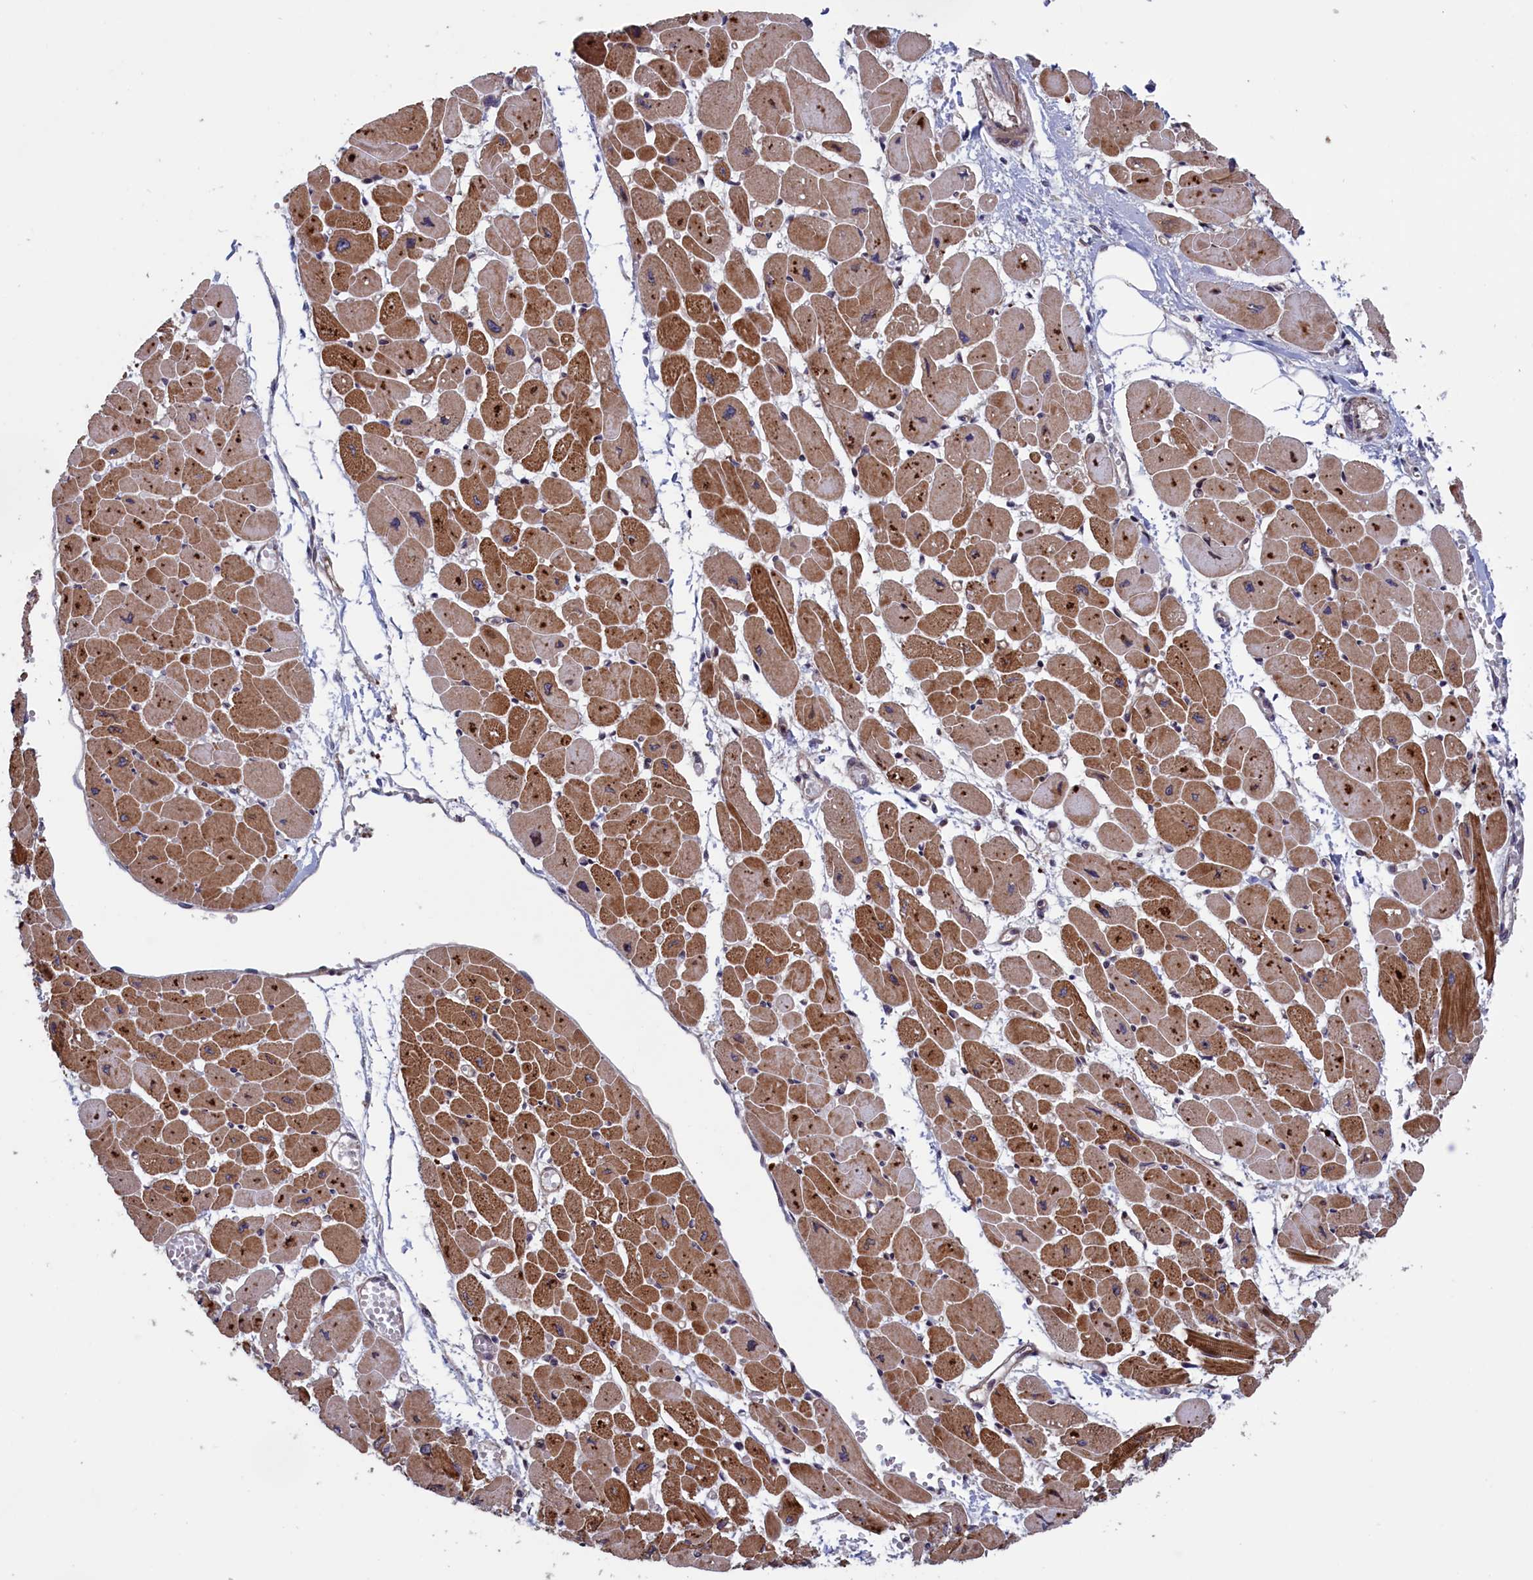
{"staining": {"intensity": "strong", "quantity": ">75%", "location": "cytoplasmic/membranous"}, "tissue": "heart muscle", "cell_type": "Cardiomyocytes", "image_type": "normal", "snomed": [{"axis": "morphology", "description": "Normal tissue, NOS"}, {"axis": "topography", "description": "Heart"}], "caption": "Heart muscle stained with IHC shows strong cytoplasmic/membranous positivity in approximately >75% of cardiomyocytes. The protein of interest is stained brown, and the nuclei are stained in blue (DAB (3,3'-diaminobenzidine) IHC with brightfield microscopy, high magnification).", "gene": "LSG1", "patient": {"sex": "female", "age": 54}}